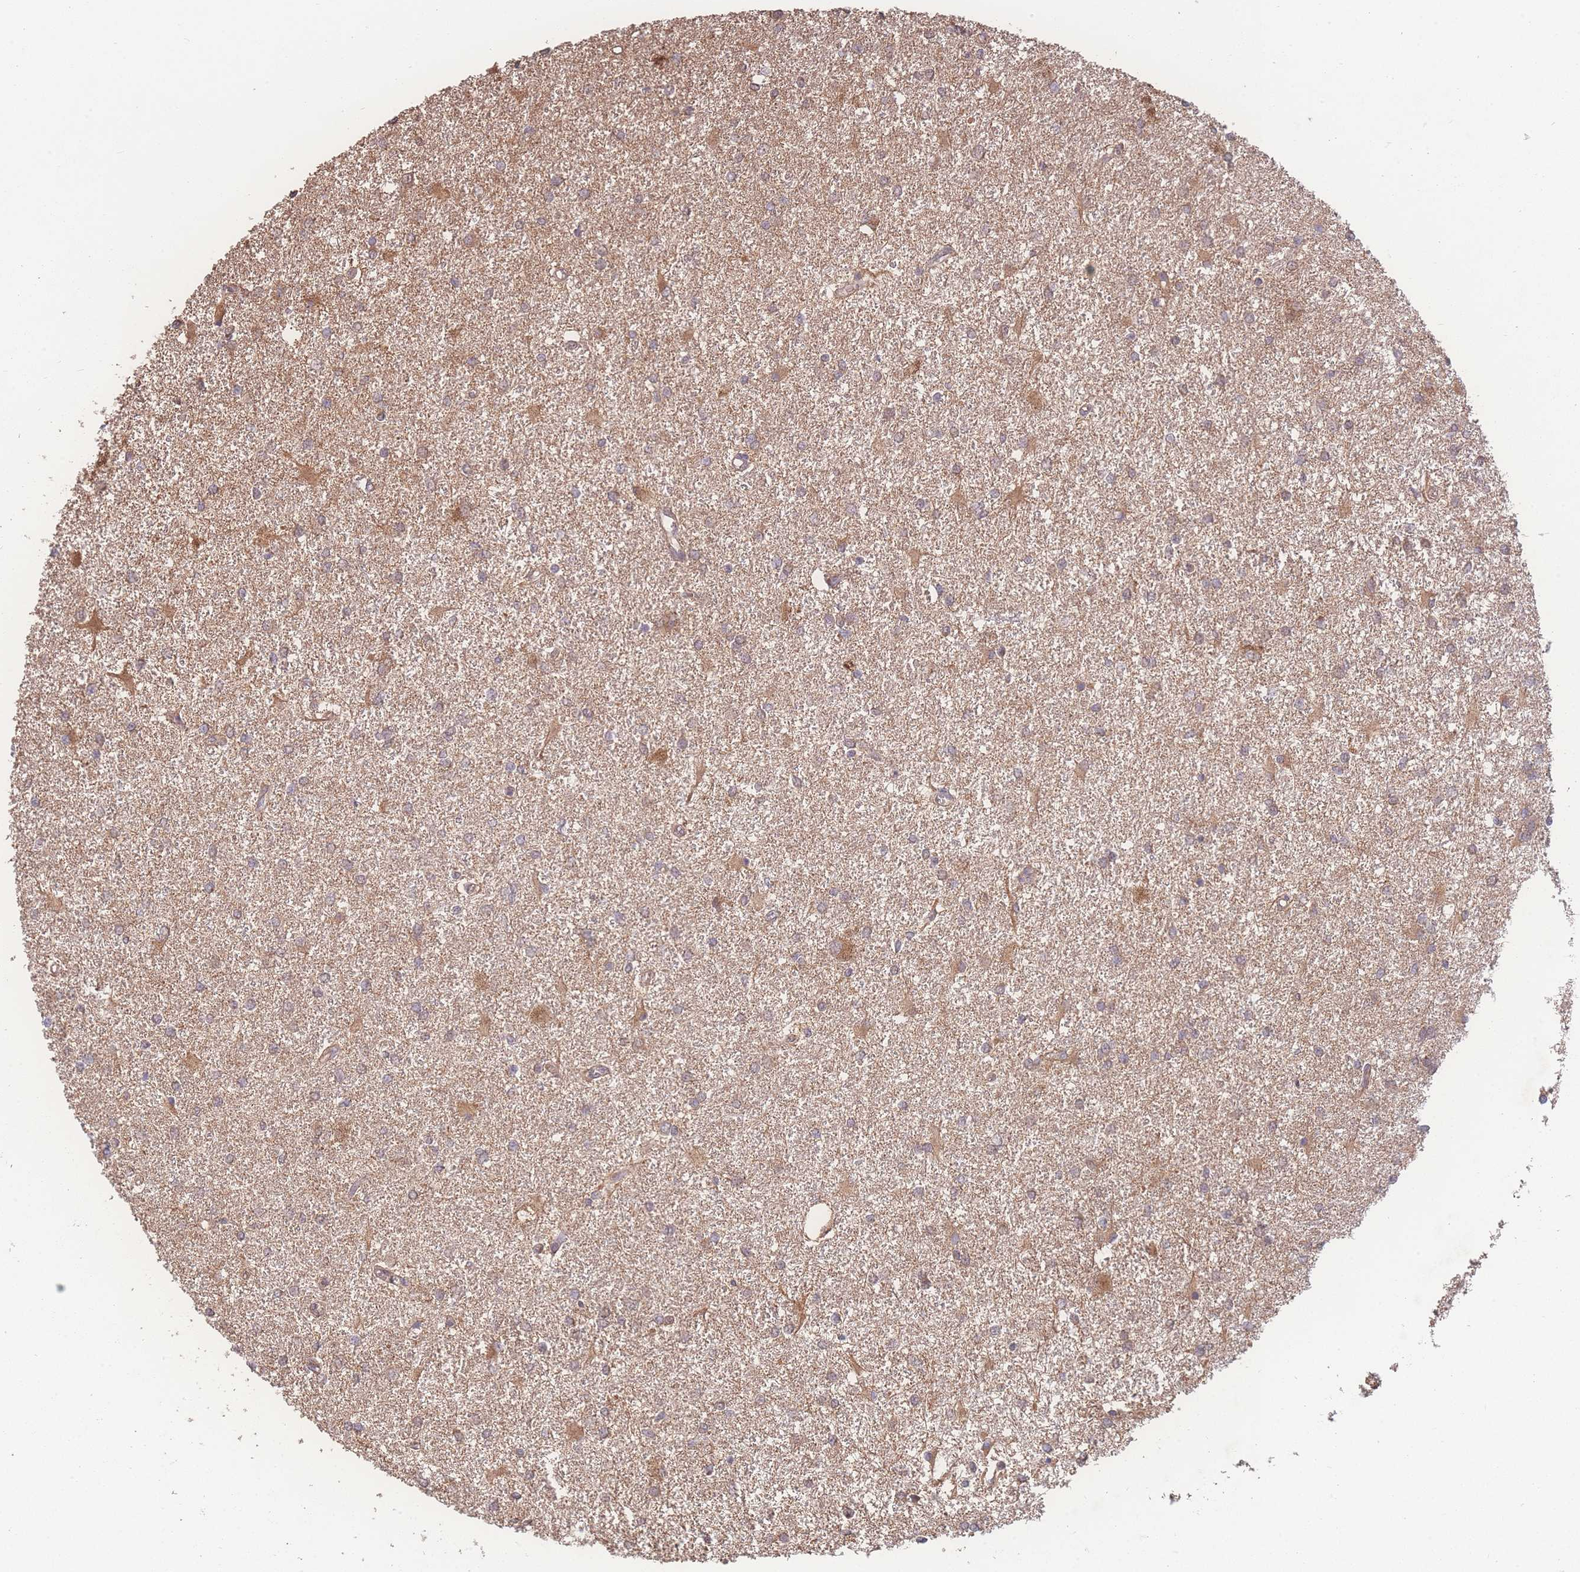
{"staining": {"intensity": "moderate", "quantity": "<25%", "location": "cytoplasmic/membranous"}, "tissue": "glioma", "cell_type": "Tumor cells", "image_type": "cancer", "snomed": [{"axis": "morphology", "description": "Glioma, malignant, High grade"}, {"axis": "topography", "description": "Brain"}], "caption": "Immunohistochemical staining of human glioma reveals moderate cytoplasmic/membranous protein positivity in about <25% of tumor cells. (DAB IHC with brightfield microscopy, high magnification).", "gene": "GIPR", "patient": {"sex": "female", "age": 50}}